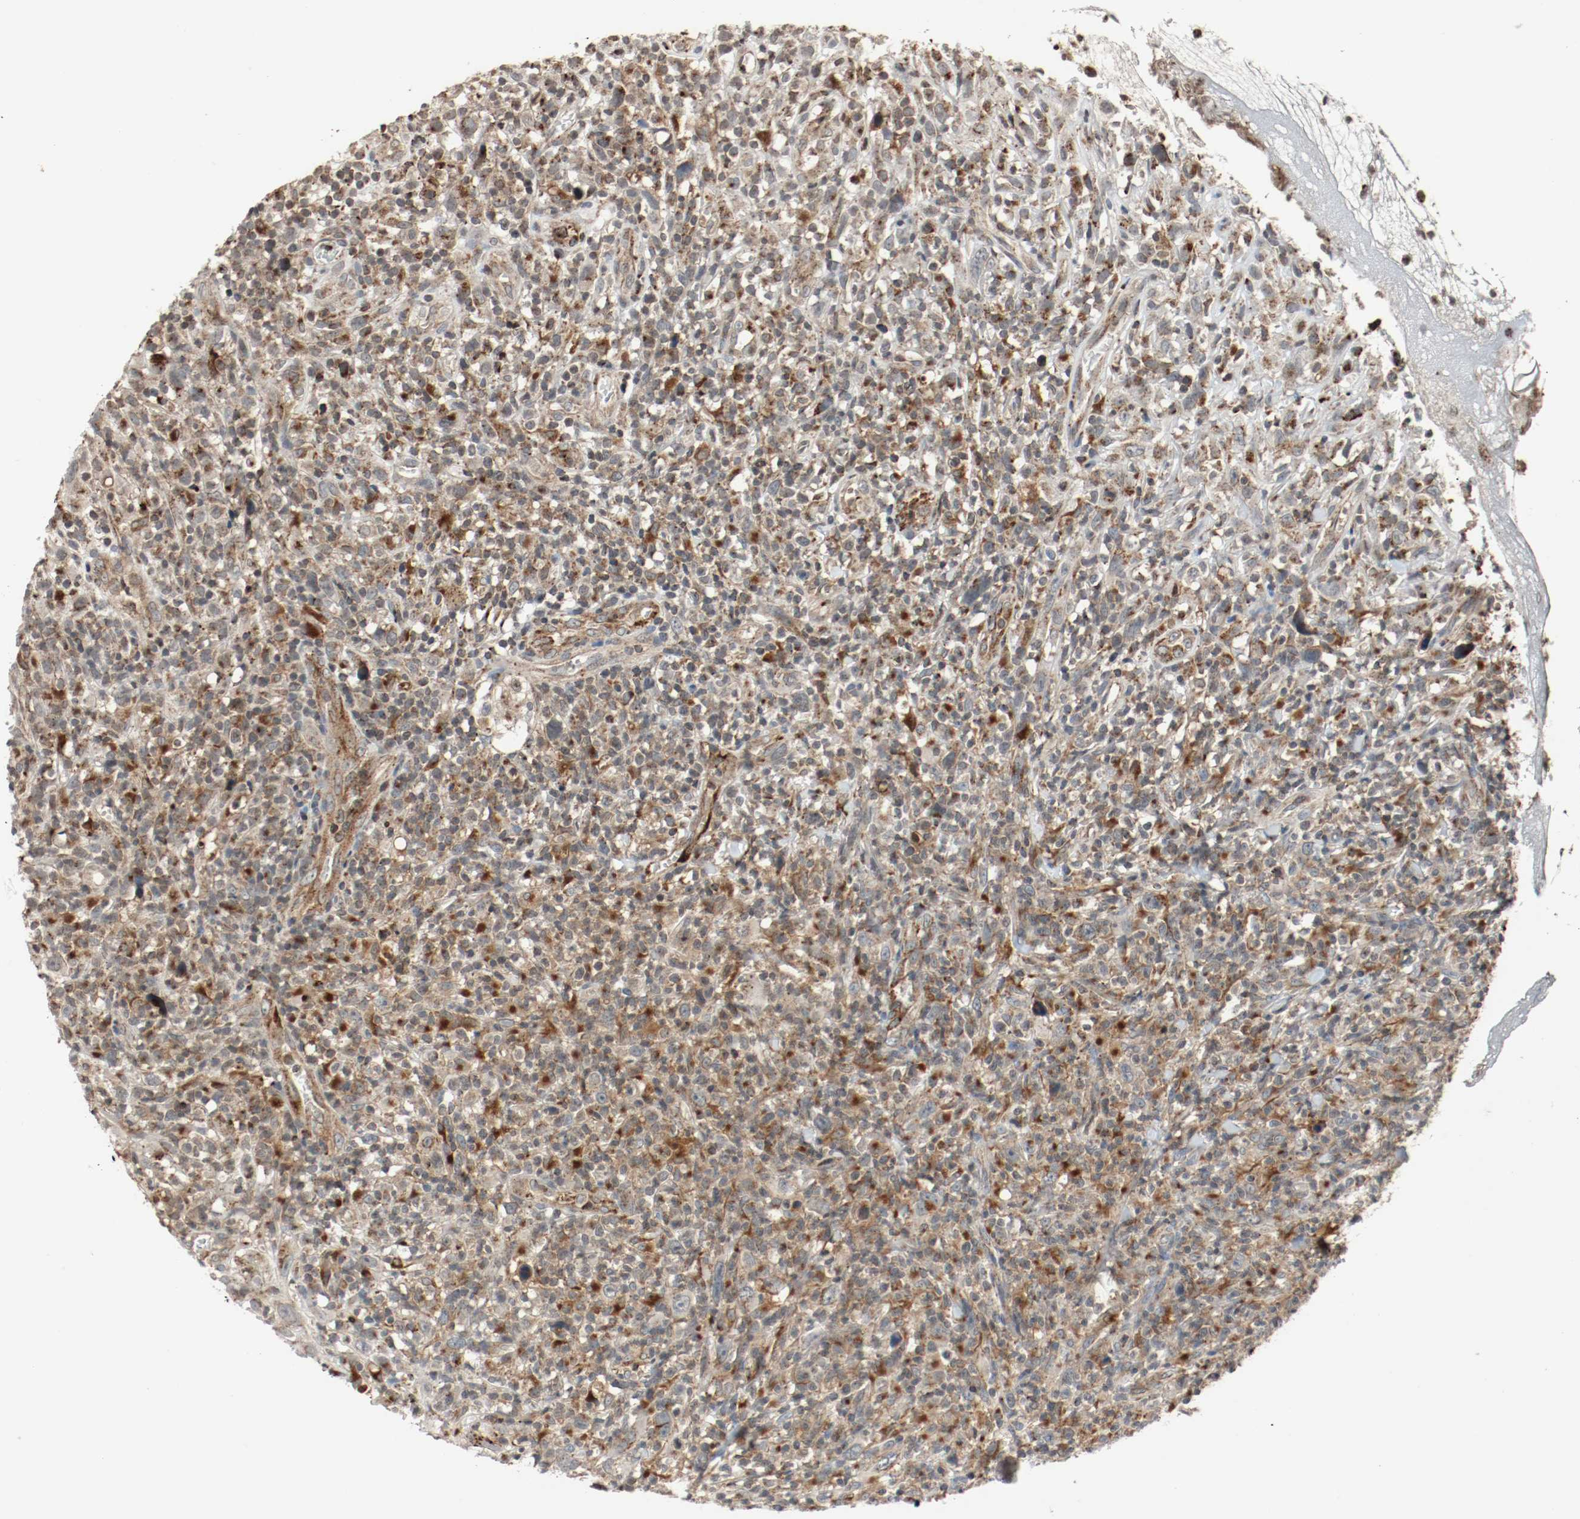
{"staining": {"intensity": "moderate", "quantity": ">75%", "location": "cytoplasmic/membranous"}, "tissue": "thyroid cancer", "cell_type": "Tumor cells", "image_type": "cancer", "snomed": [{"axis": "morphology", "description": "Carcinoma, NOS"}, {"axis": "topography", "description": "Thyroid gland"}], "caption": "Human thyroid cancer stained with a brown dye displays moderate cytoplasmic/membranous positive expression in approximately >75% of tumor cells.", "gene": "LAMP2", "patient": {"sex": "female", "age": 77}}